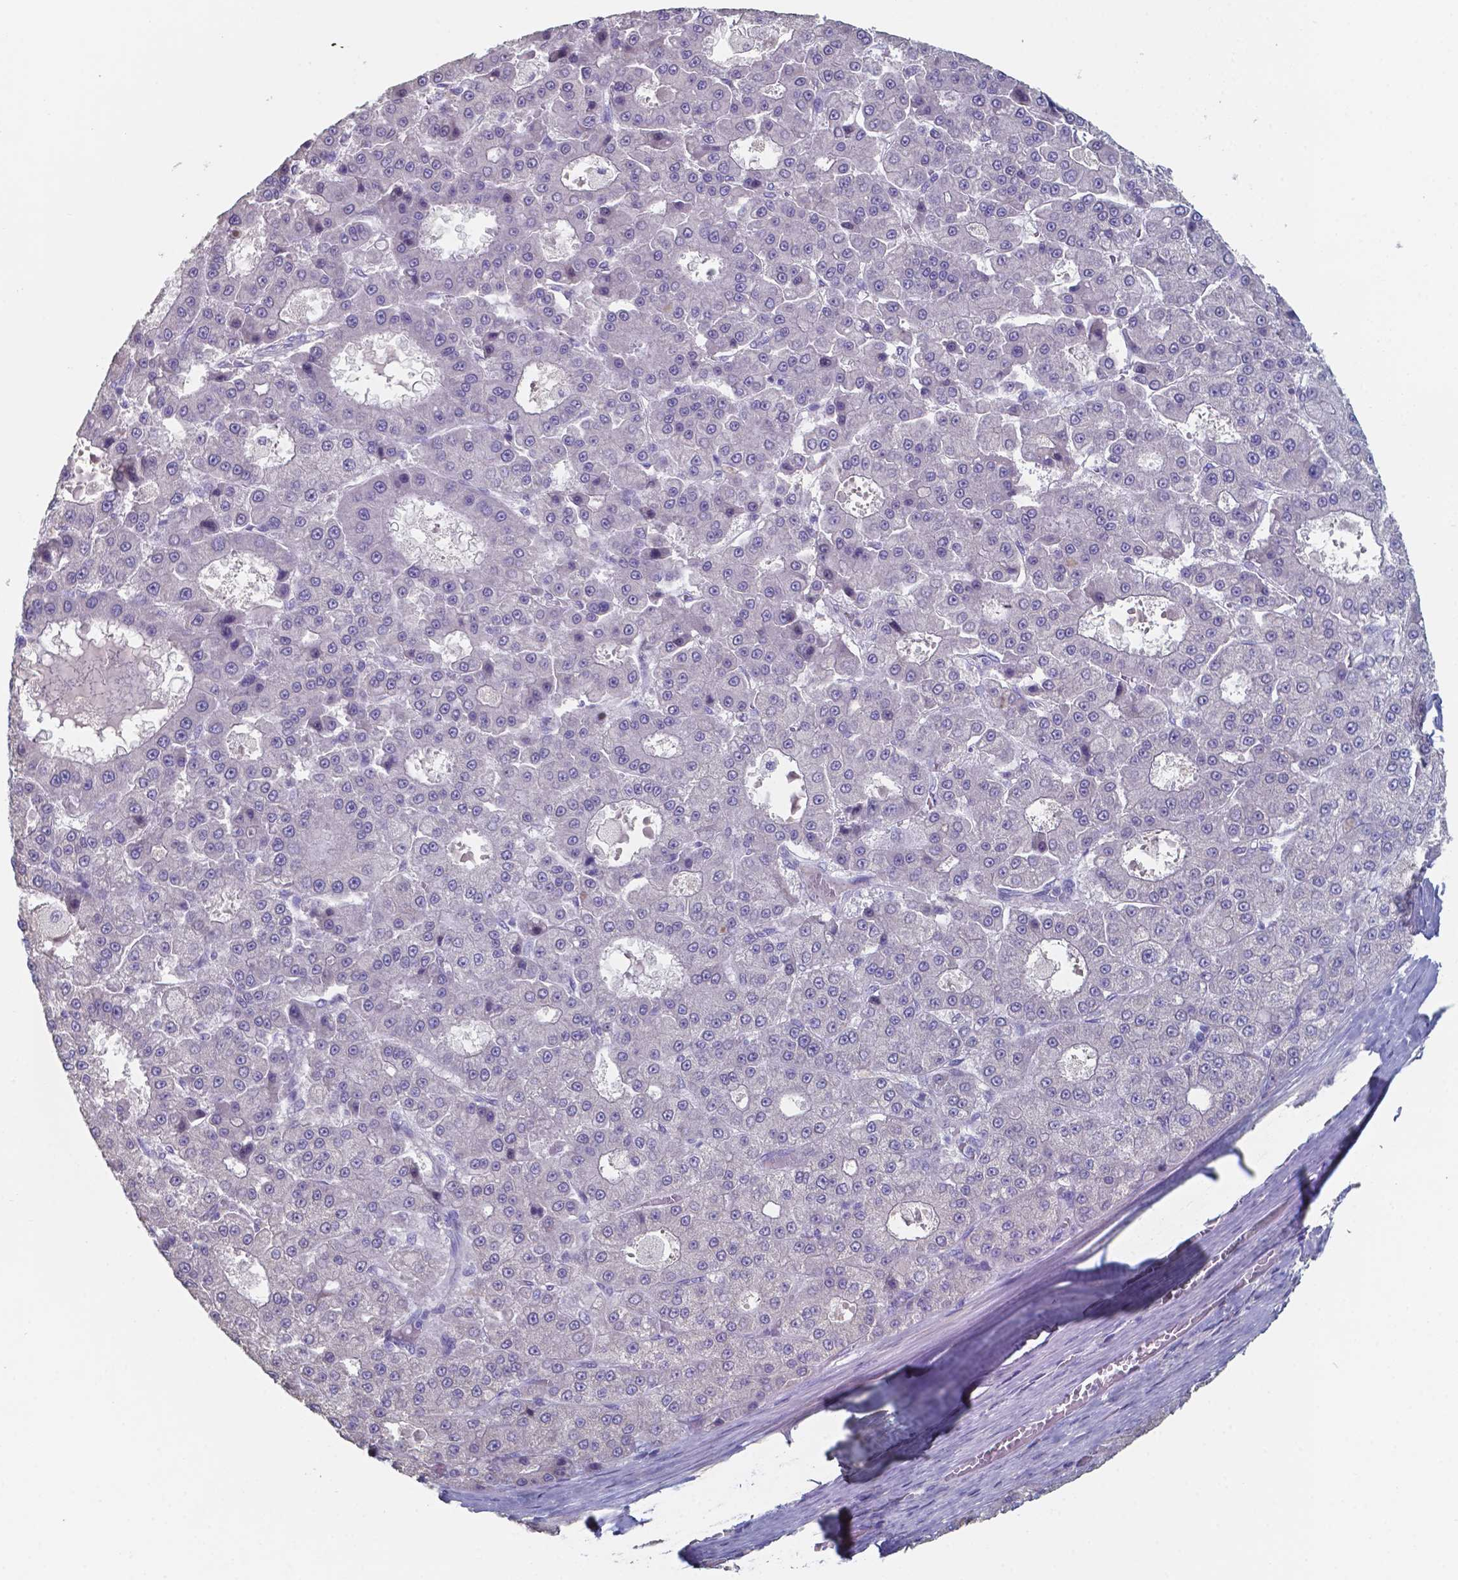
{"staining": {"intensity": "negative", "quantity": "none", "location": "none"}, "tissue": "liver cancer", "cell_type": "Tumor cells", "image_type": "cancer", "snomed": [{"axis": "morphology", "description": "Carcinoma, Hepatocellular, NOS"}, {"axis": "topography", "description": "Liver"}], "caption": "Tumor cells are negative for protein expression in human hepatocellular carcinoma (liver). The staining is performed using DAB (3,3'-diaminobenzidine) brown chromogen with nuclei counter-stained in using hematoxylin.", "gene": "FOXJ1", "patient": {"sex": "male", "age": 70}}